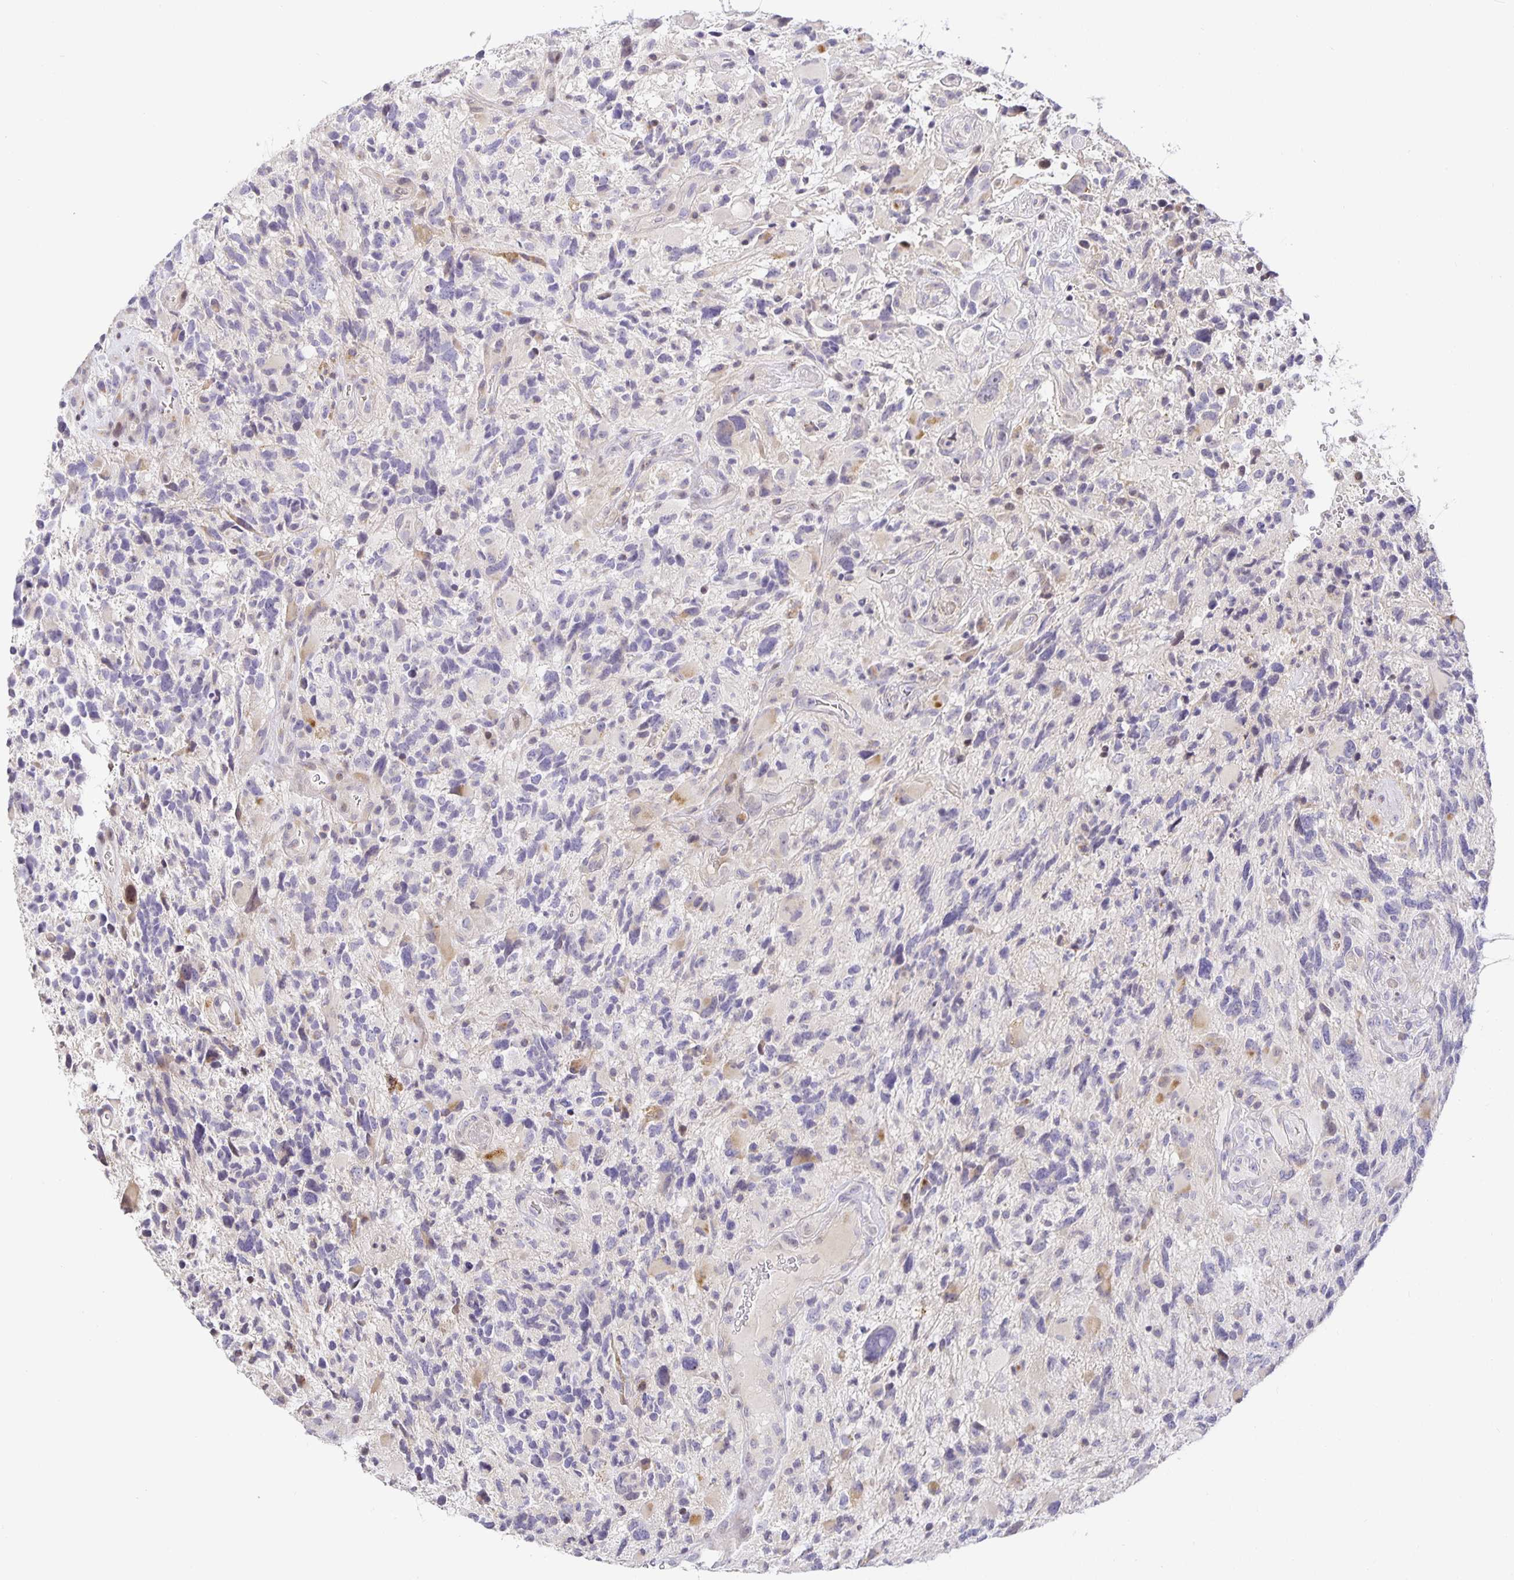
{"staining": {"intensity": "negative", "quantity": "none", "location": "none"}, "tissue": "glioma", "cell_type": "Tumor cells", "image_type": "cancer", "snomed": [{"axis": "morphology", "description": "Glioma, malignant, High grade"}, {"axis": "topography", "description": "Brain"}], "caption": "This is an immunohistochemistry (IHC) image of malignant glioma (high-grade). There is no staining in tumor cells.", "gene": "TJP3", "patient": {"sex": "female", "age": 71}}